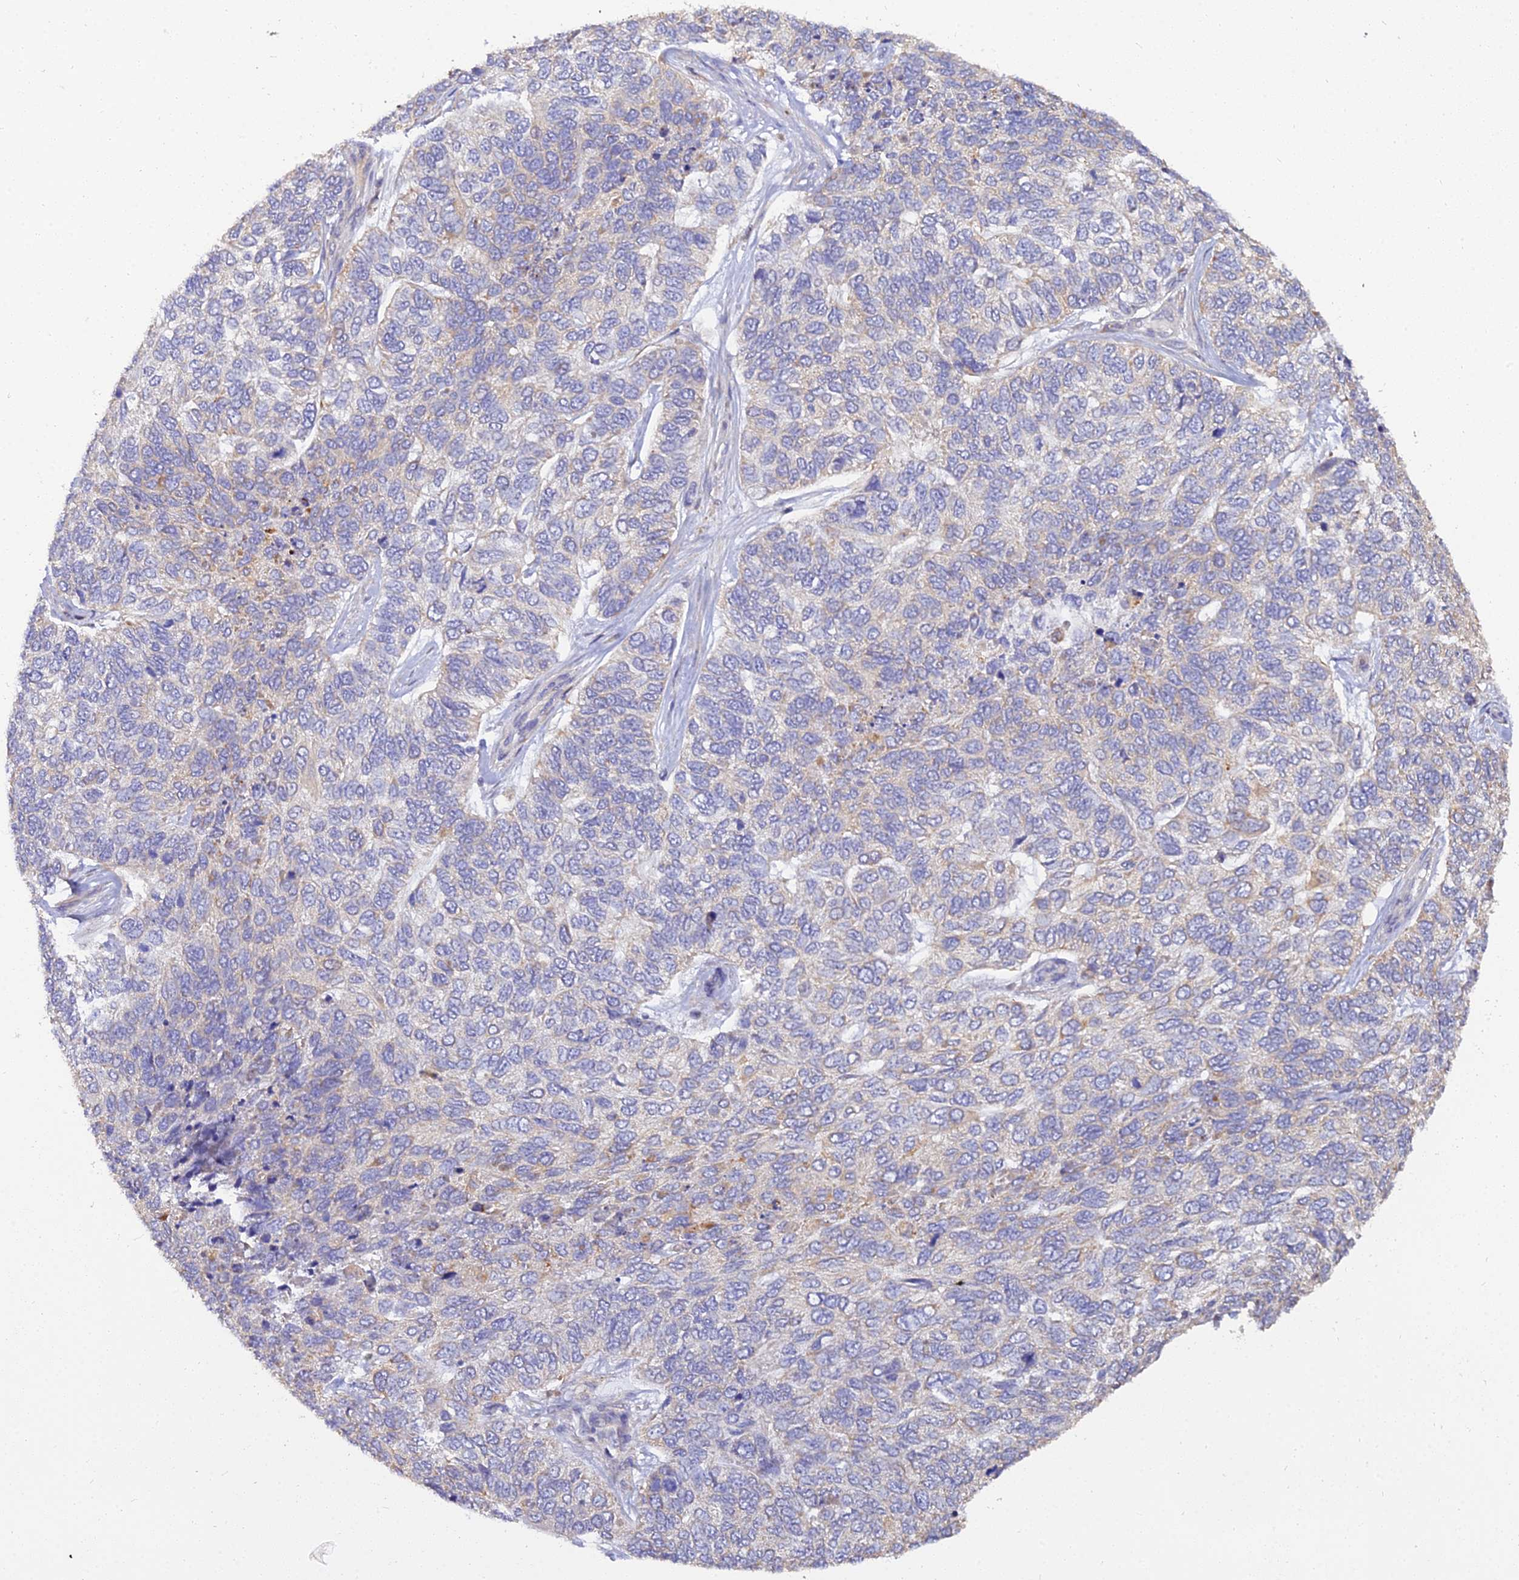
{"staining": {"intensity": "weak", "quantity": "<25%", "location": "cytoplasmic/membranous"}, "tissue": "skin cancer", "cell_type": "Tumor cells", "image_type": "cancer", "snomed": [{"axis": "morphology", "description": "Basal cell carcinoma"}, {"axis": "topography", "description": "Skin"}], "caption": "DAB immunohistochemical staining of human skin cancer reveals no significant expression in tumor cells.", "gene": "ARL8B", "patient": {"sex": "female", "age": 65}}